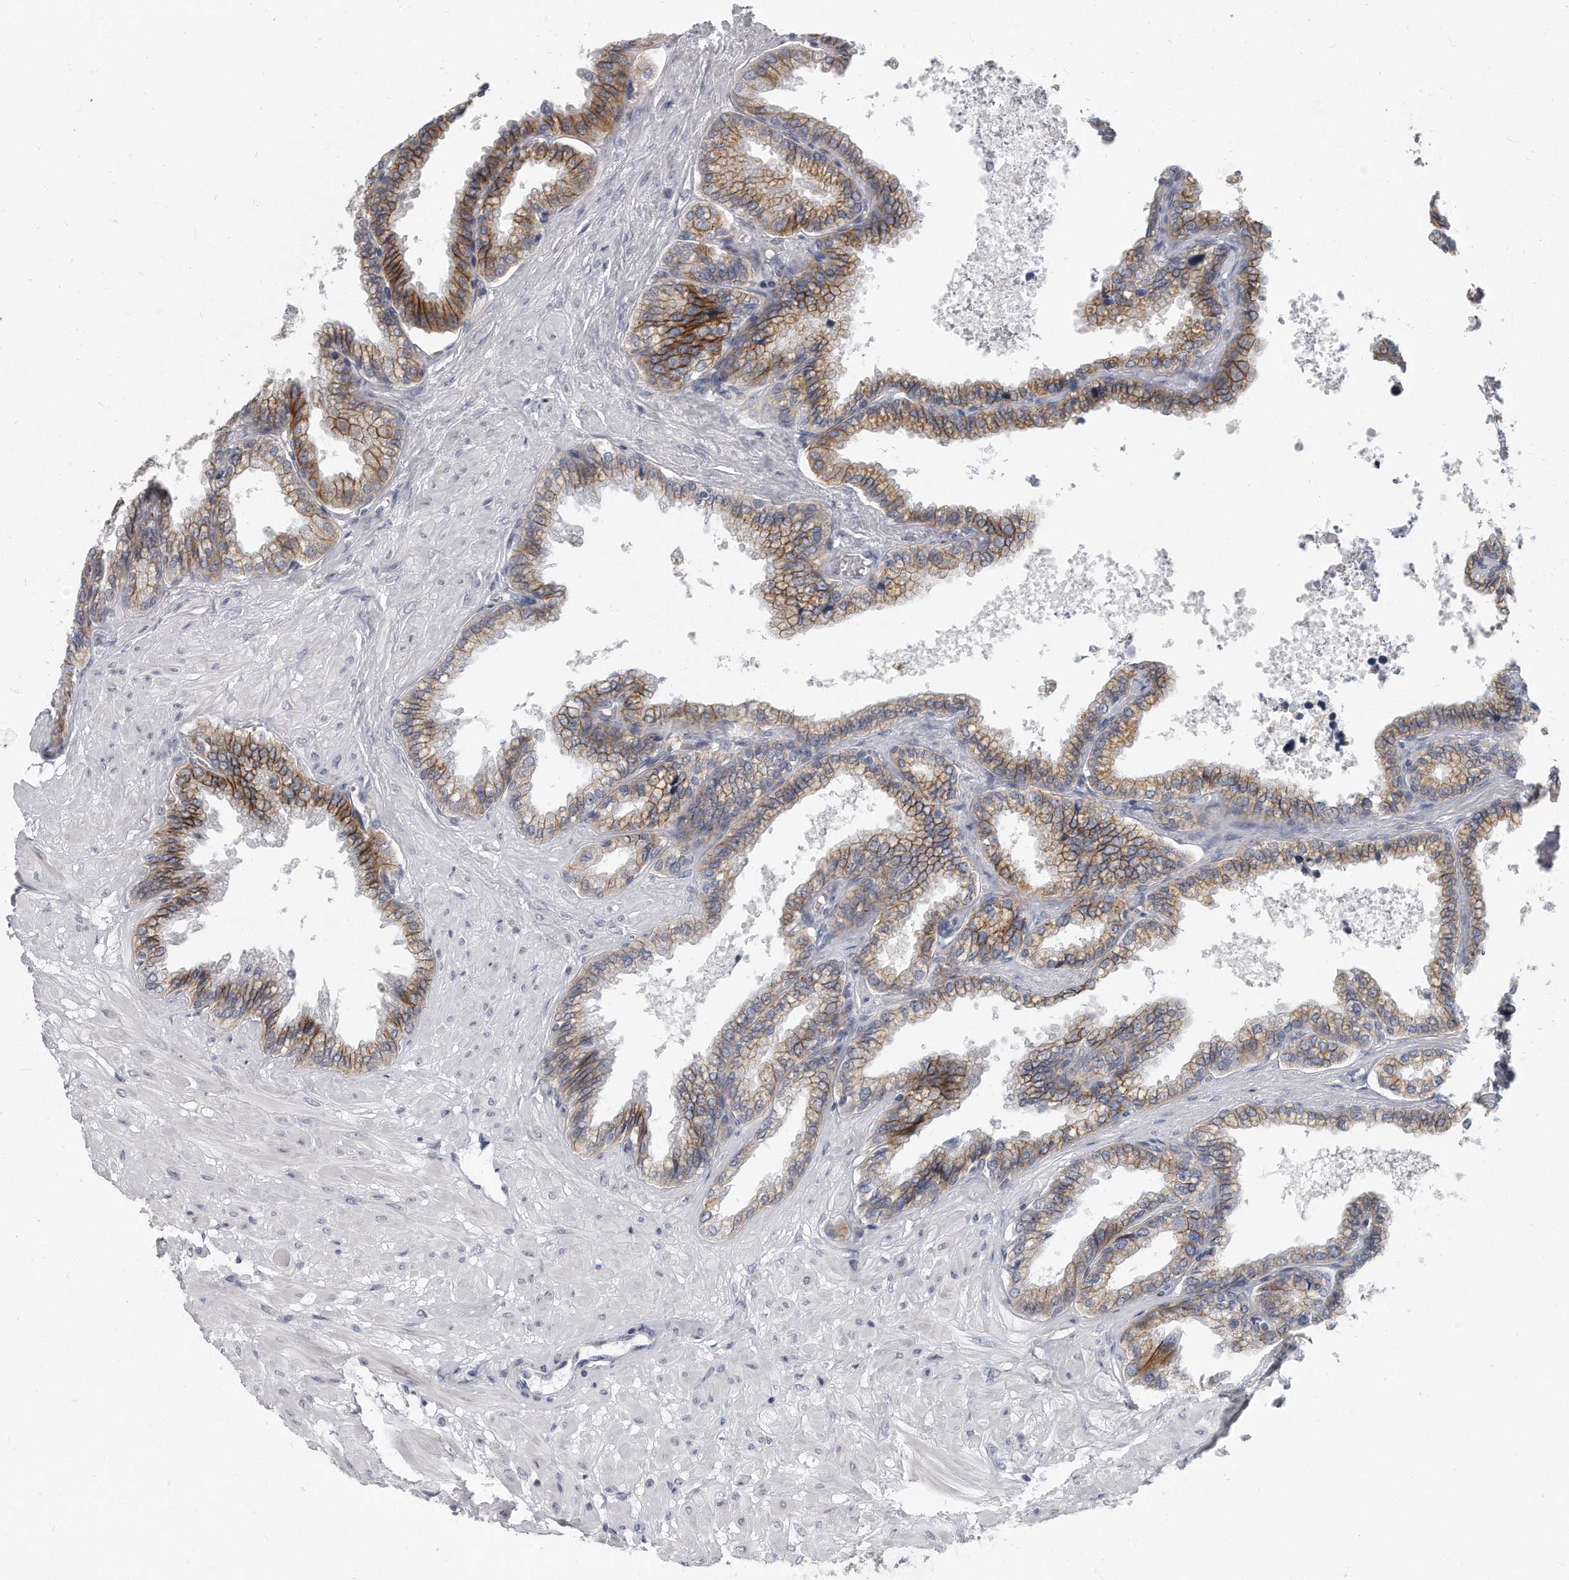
{"staining": {"intensity": "moderate", "quantity": "25%-75%", "location": "cytoplasmic/membranous"}, "tissue": "seminal vesicle", "cell_type": "Glandular cells", "image_type": "normal", "snomed": [{"axis": "morphology", "description": "Normal tissue, NOS"}, {"axis": "topography", "description": "Seminal veicle"}], "caption": "Seminal vesicle stained with DAB (3,3'-diaminobenzidine) immunohistochemistry displays medium levels of moderate cytoplasmic/membranous expression in approximately 25%-75% of glandular cells.", "gene": "PLEKHA6", "patient": {"sex": "male", "age": 46}}